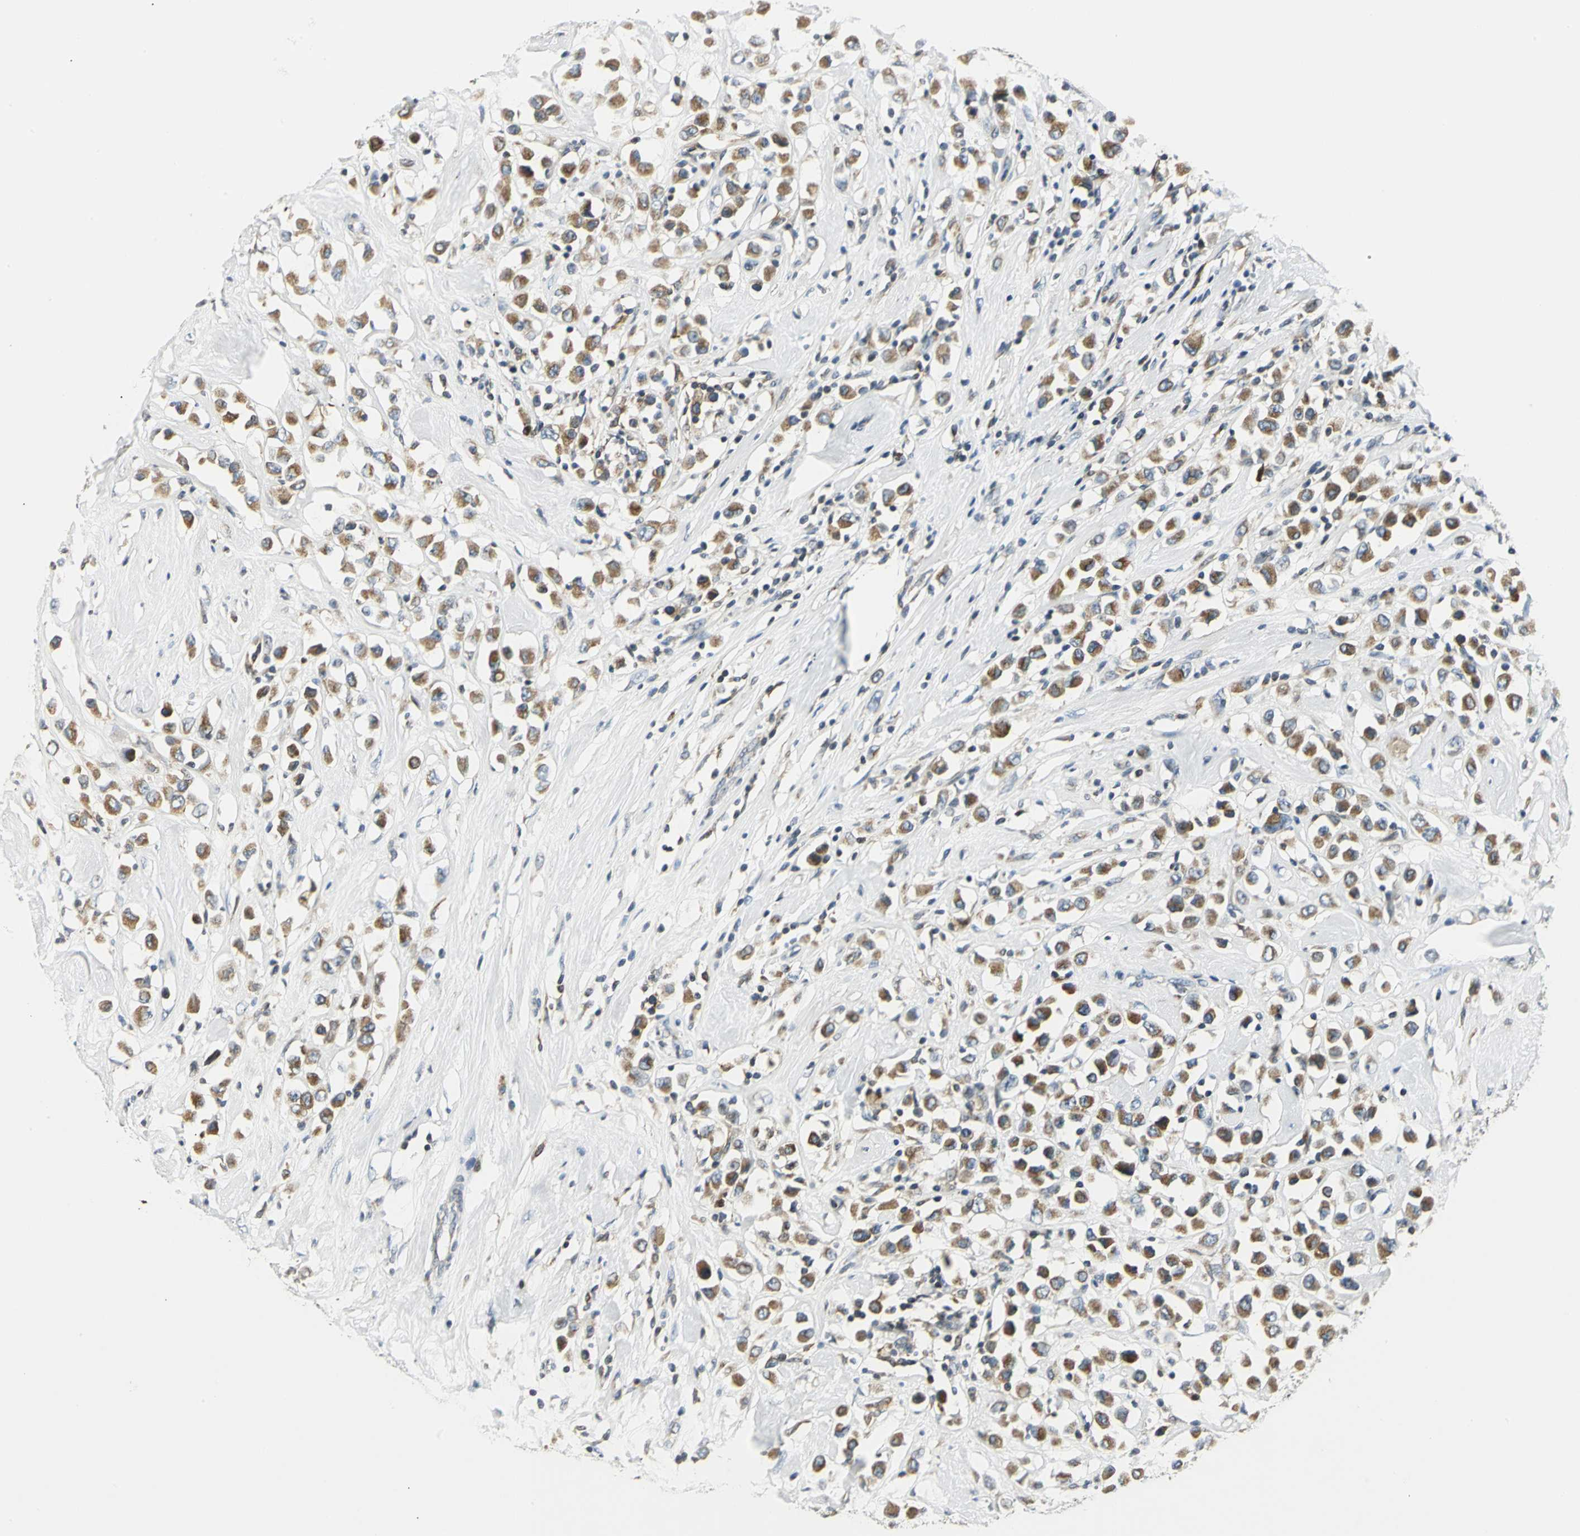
{"staining": {"intensity": "strong", "quantity": ">75%", "location": "cytoplasmic/membranous"}, "tissue": "breast cancer", "cell_type": "Tumor cells", "image_type": "cancer", "snomed": [{"axis": "morphology", "description": "Duct carcinoma"}, {"axis": "topography", "description": "Breast"}], "caption": "Immunohistochemical staining of human breast intraductal carcinoma shows high levels of strong cytoplasmic/membranous protein positivity in approximately >75% of tumor cells.", "gene": "USP40", "patient": {"sex": "female", "age": 61}}